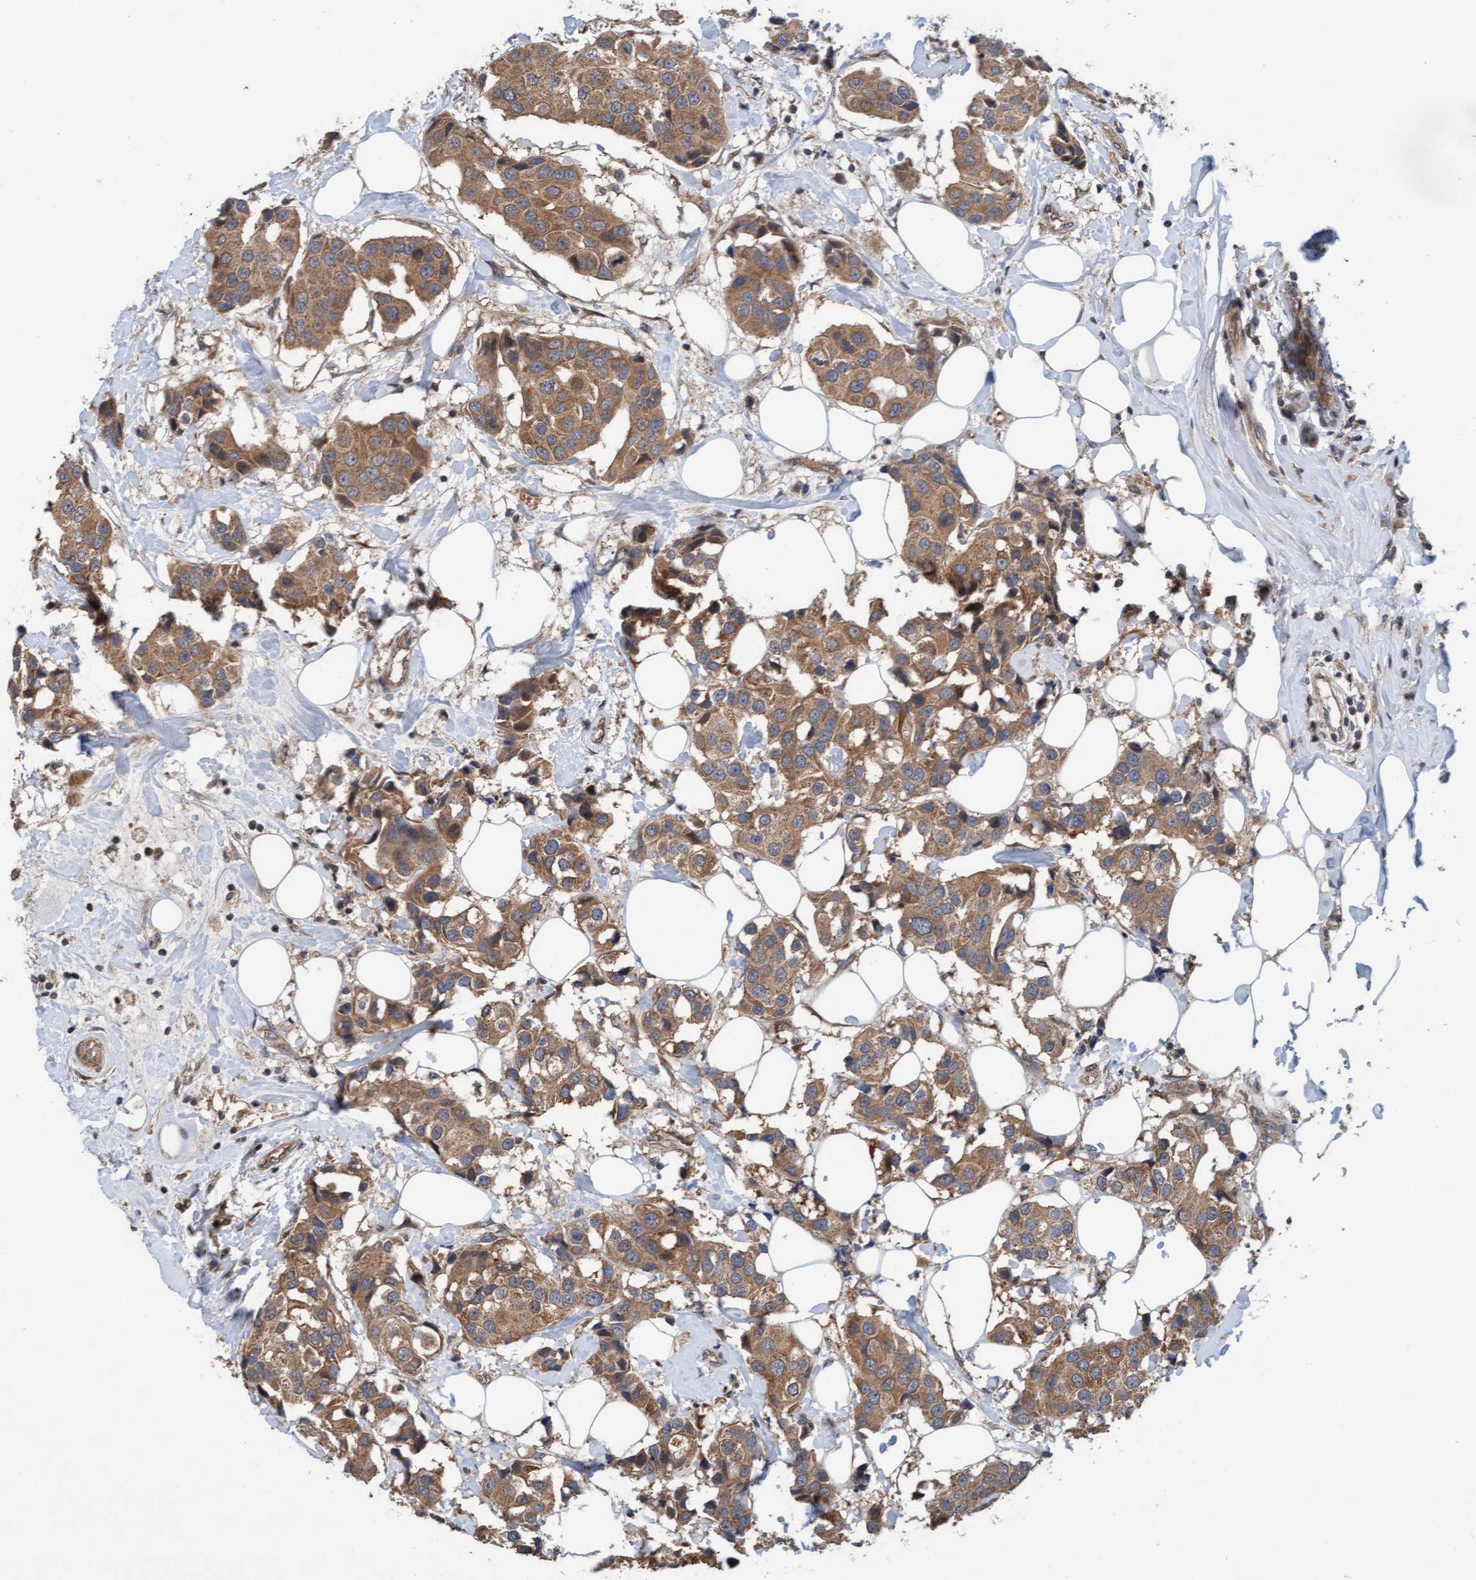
{"staining": {"intensity": "moderate", "quantity": ">75%", "location": "cytoplasmic/membranous"}, "tissue": "breast cancer", "cell_type": "Tumor cells", "image_type": "cancer", "snomed": [{"axis": "morphology", "description": "Normal tissue, NOS"}, {"axis": "morphology", "description": "Duct carcinoma"}, {"axis": "topography", "description": "Breast"}], "caption": "Immunohistochemistry (IHC) (DAB) staining of human intraductal carcinoma (breast) shows moderate cytoplasmic/membranous protein positivity in about >75% of tumor cells. The staining is performed using DAB (3,3'-diaminobenzidine) brown chromogen to label protein expression. The nuclei are counter-stained blue using hematoxylin.", "gene": "MLXIP", "patient": {"sex": "female", "age": 39}}